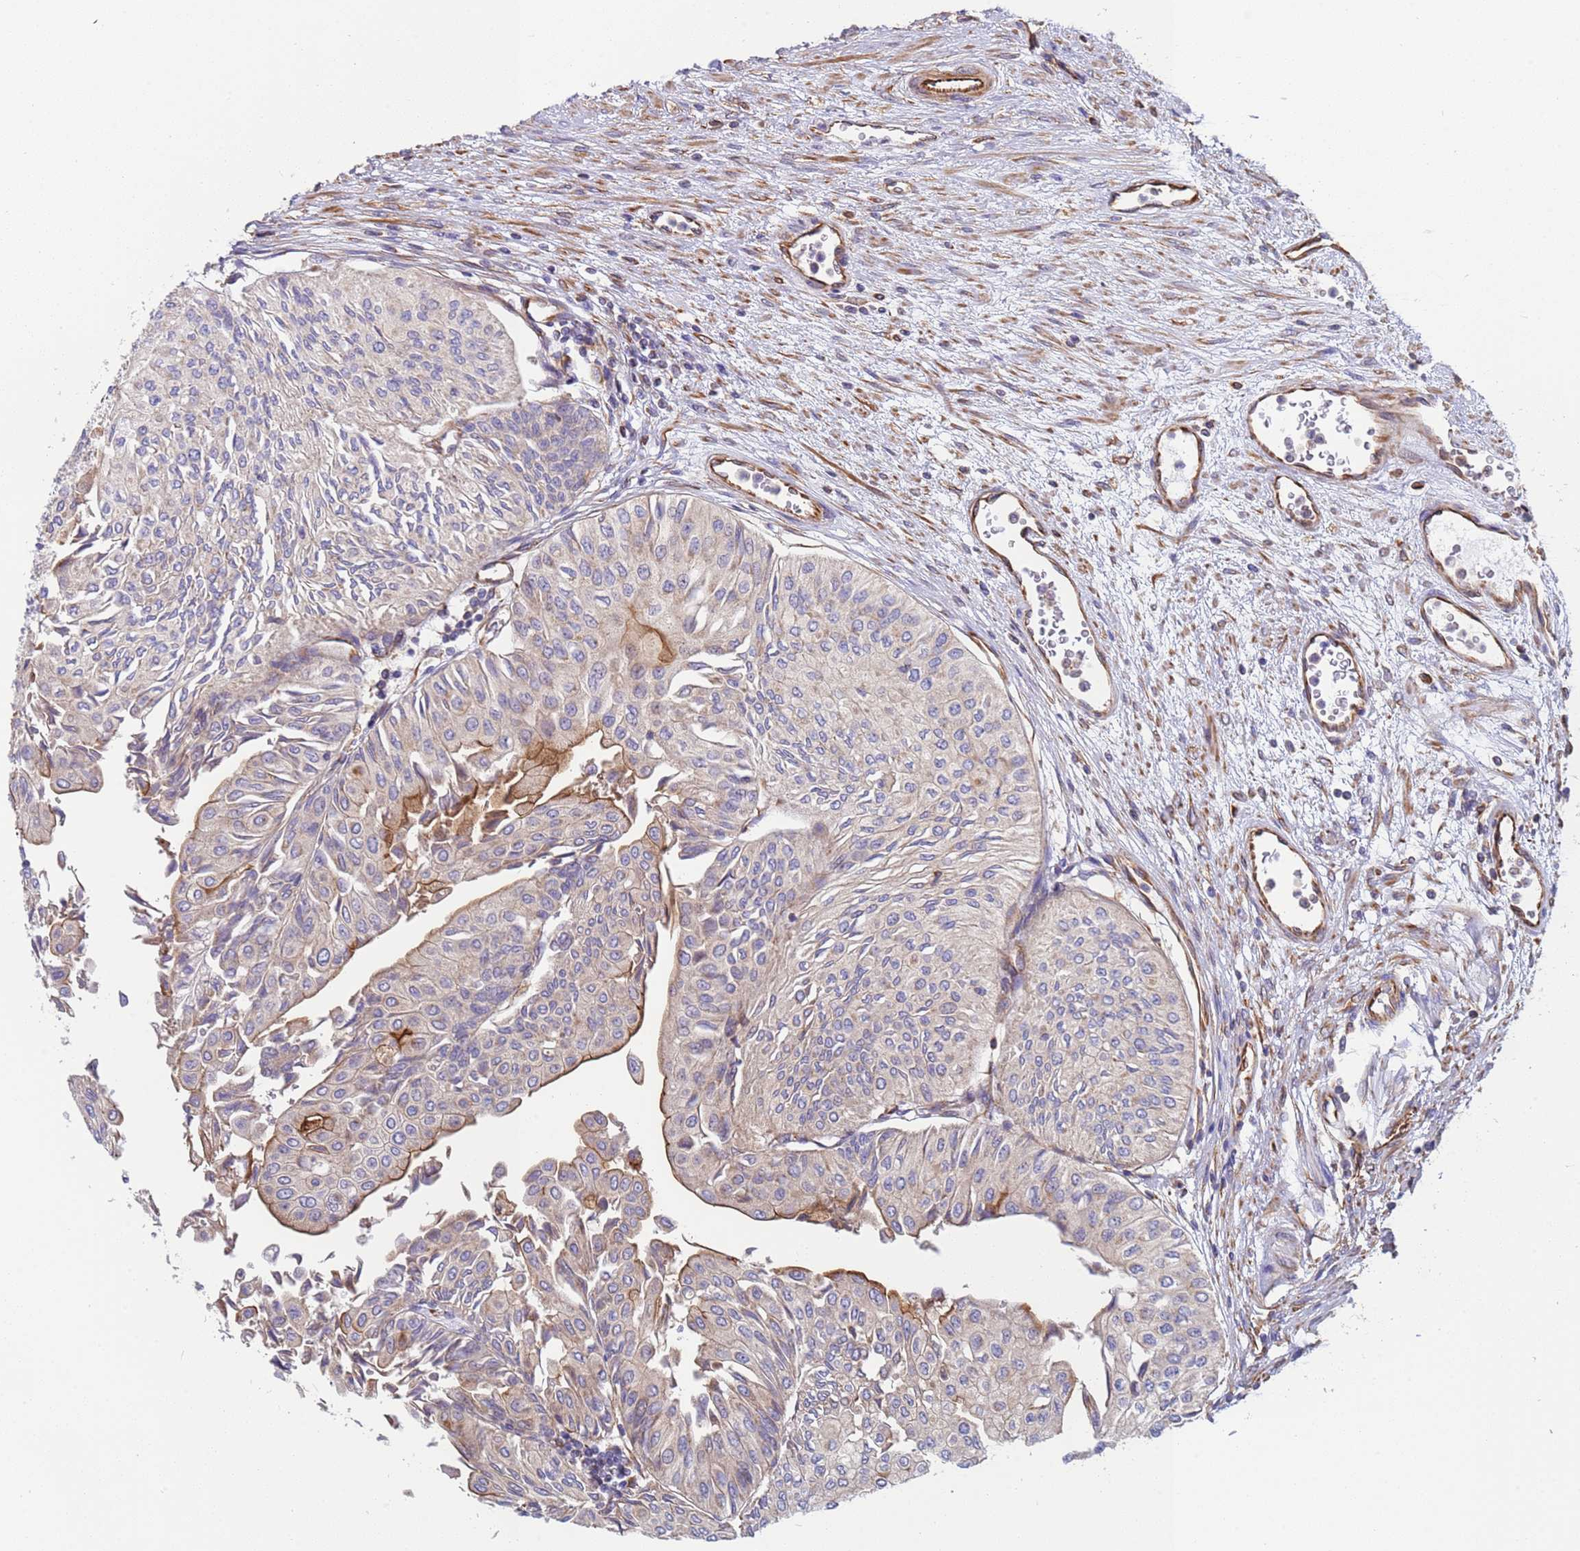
{"staining": {"intensity": "moderate", "quantity": "<25%", "location": "cytoplasmic/membranous"}, "tissue": "urothelial cancer", "cell_type": "Tumor cells", "image_type": "cancer", "snomed": [{"axis": "morphology", "description": "Urothelial carcinoma, Low grade"}, {"axis": "topography", "description": "Urinary bladder"}], "caption": "A low amount of moderate cytoplasmic/membranous expression is identified in about <25% of tumor cells in low-grade urothelial carcinoma tissue.", "gene": "NUDT12", "patient": {"sex": "male", "age": 67}}